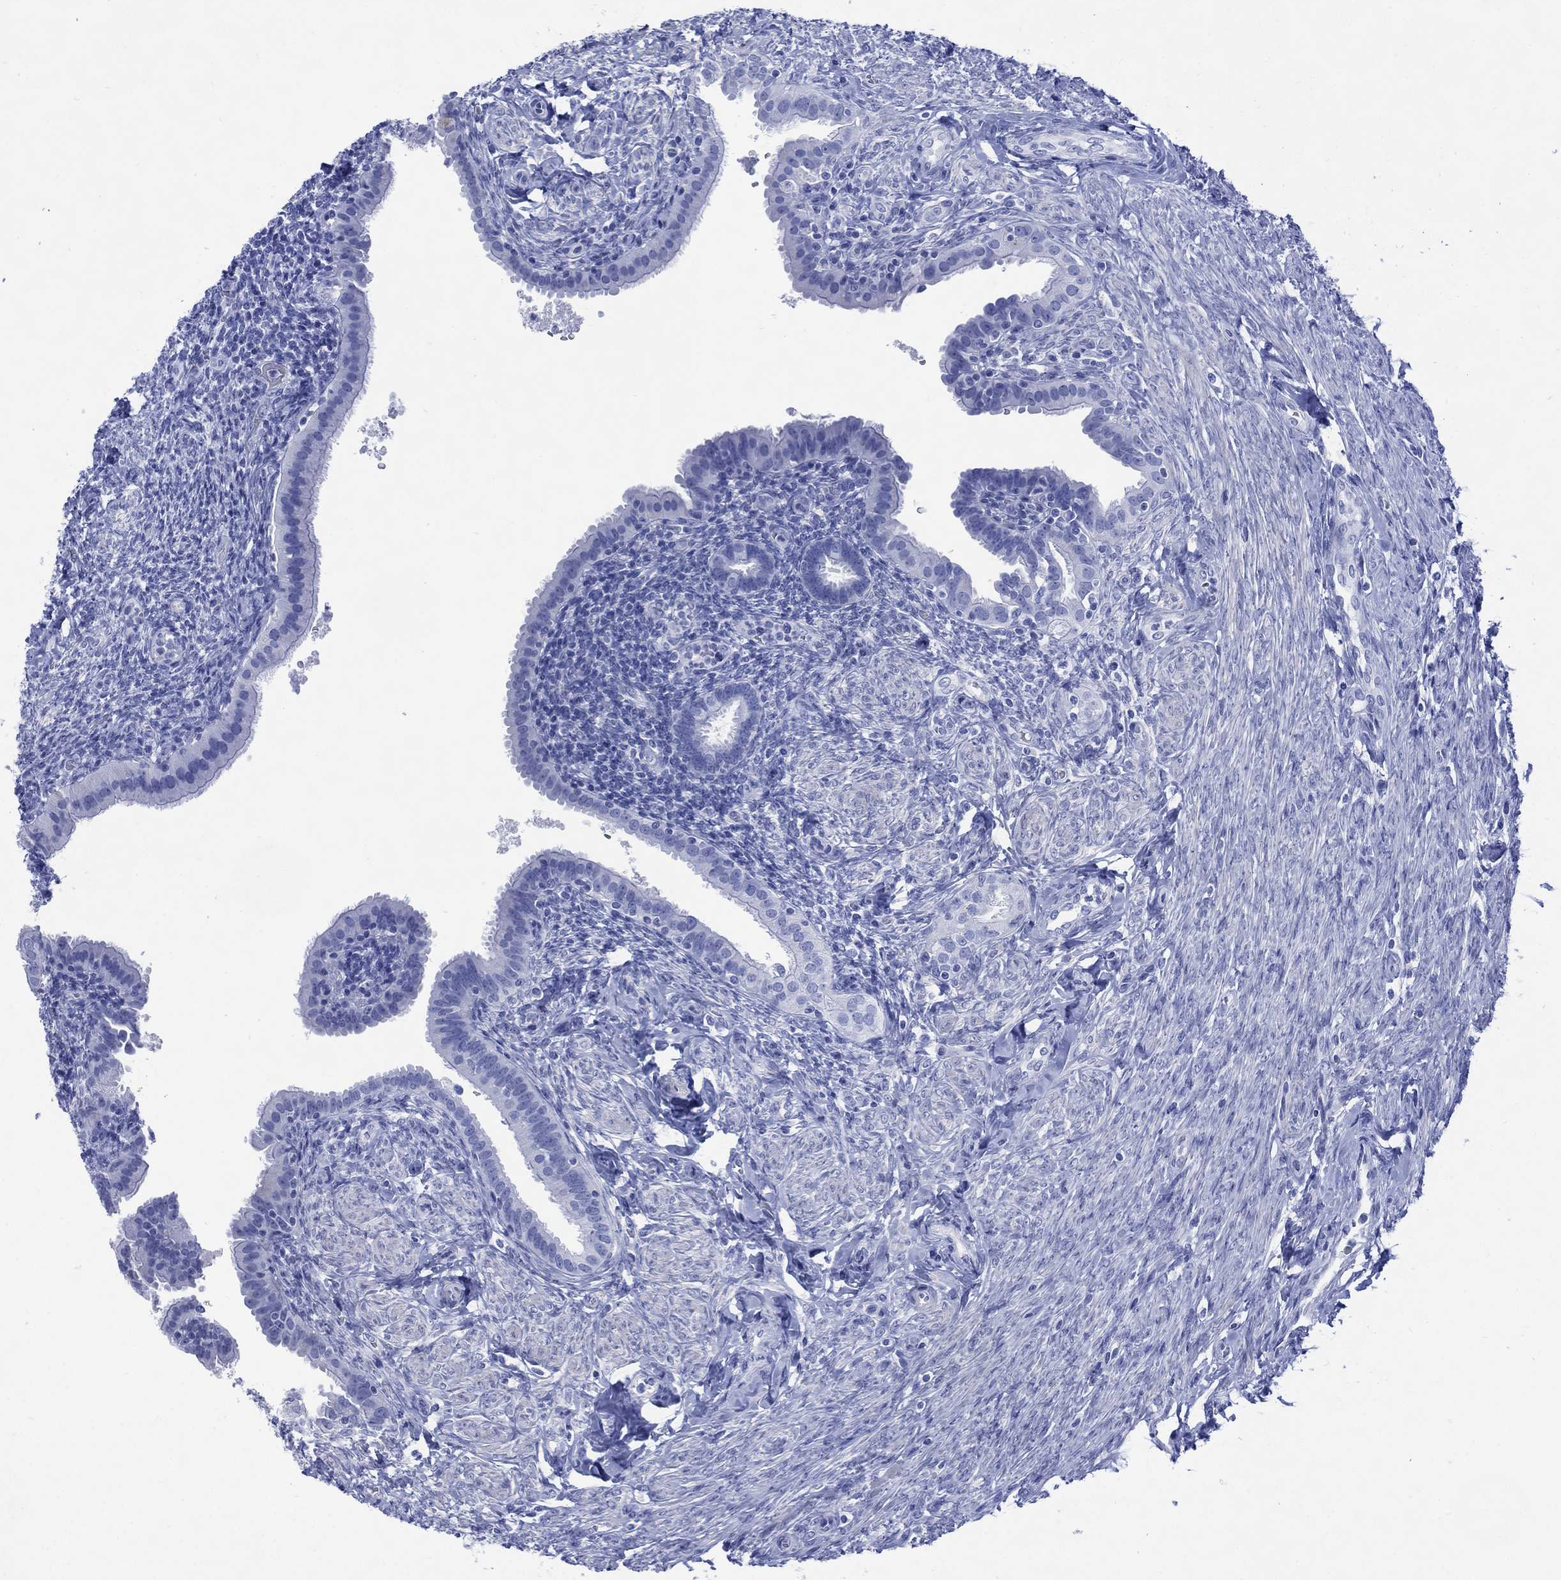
{"staining": {"intensity": "negative", "quantity": "none", "location": "none"}, "tissue": "fallopian tube", "cell_type": "Glandular cells", "image_type": "normal", "snomed": [{"axis": "morphology", "description": "Normal tissue, NOS"}, {"axis": "topography", "description": "Fallopian tube"}], "caption": "The image demonstrates no staining of glandular cells in benign fallopian tube.", "gene": "SHCBP1L", "patient": {"sex": "female", "age": 41}}